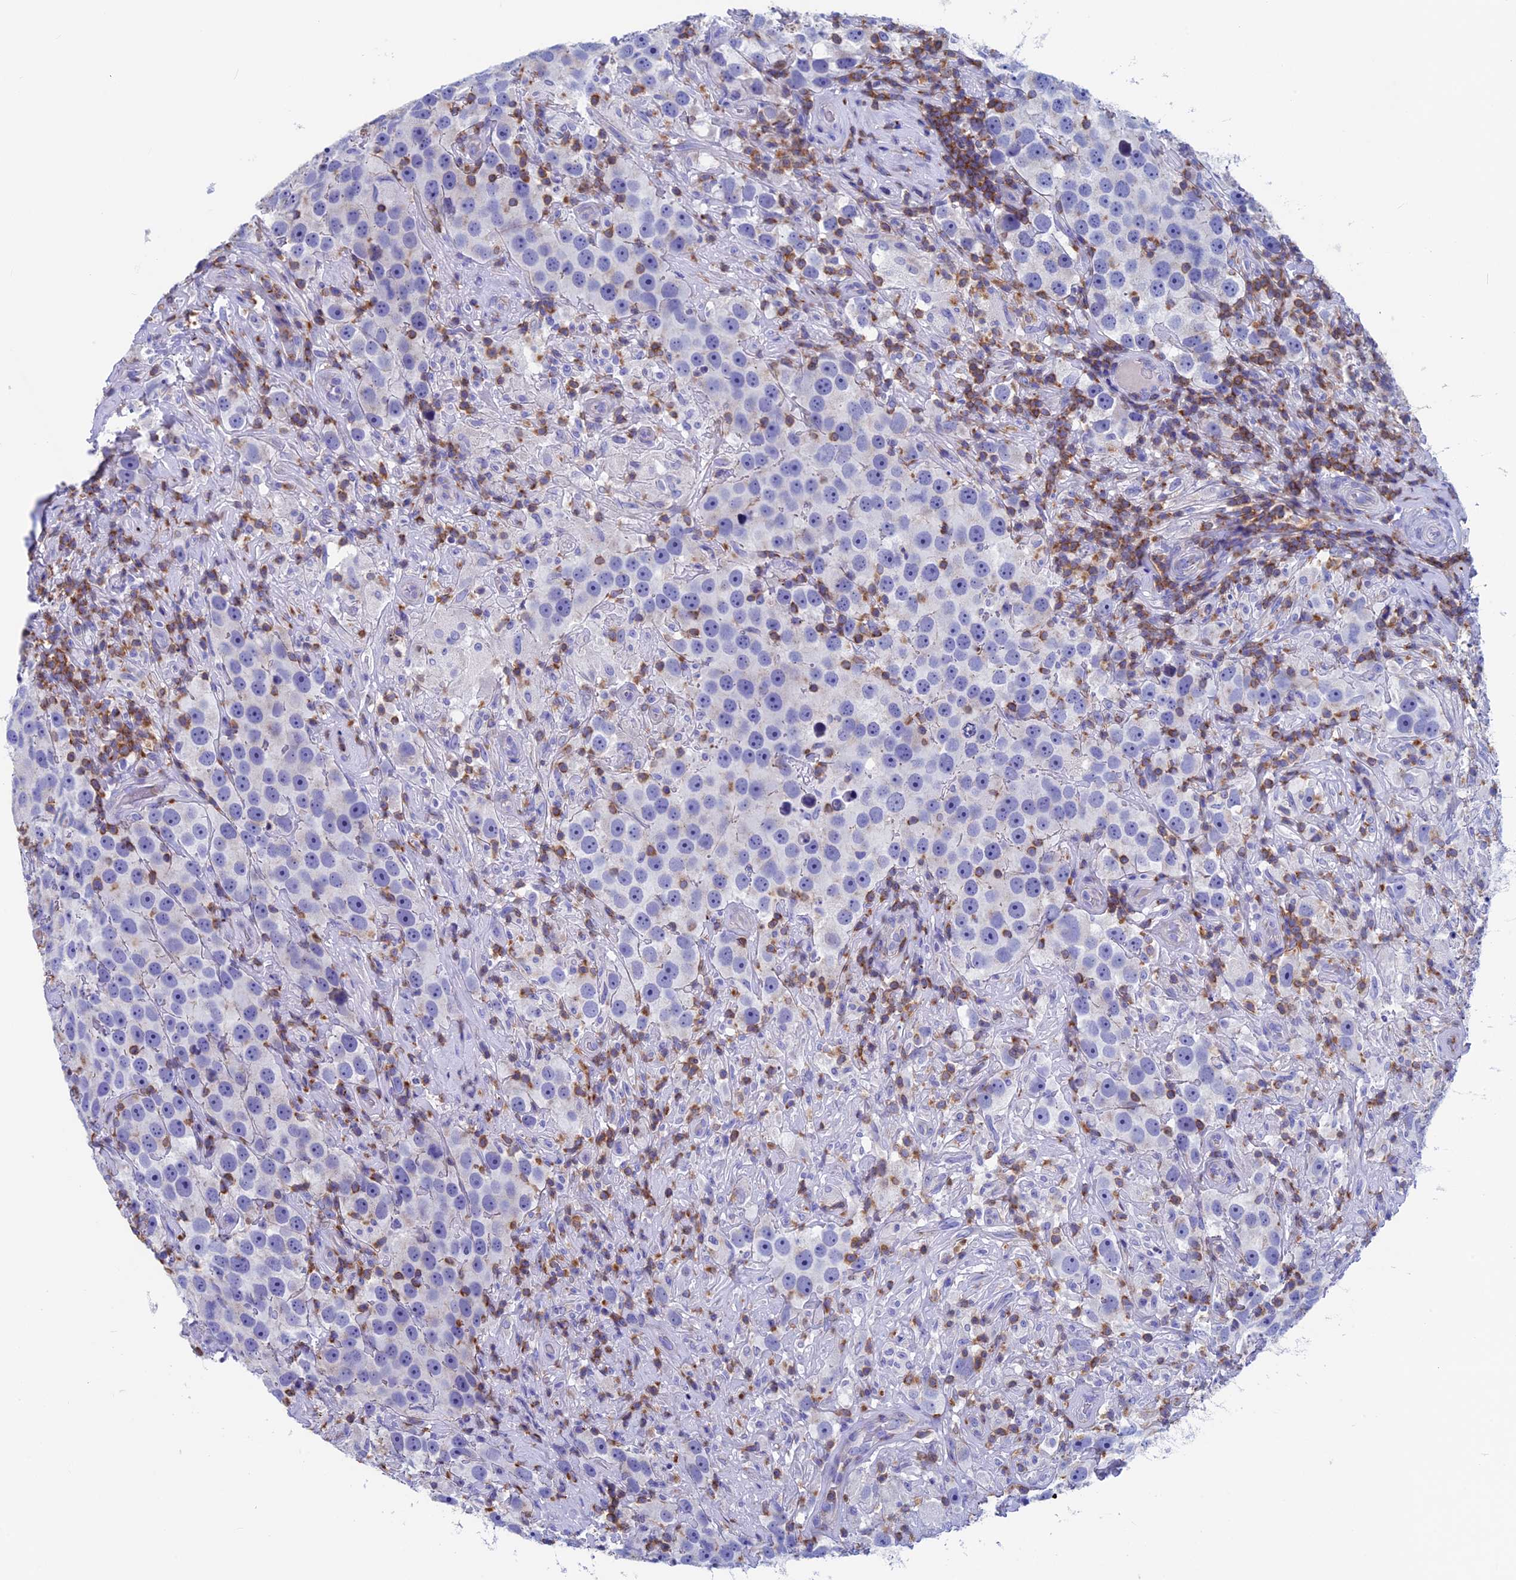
{"staining": {"intensity": "negative", "quantity": "none", "location": "none"}, "tissue": "testis cancer", "cell_type": "Tumor cells", "image_type": "cancer", "snomed": [{"axis": "morphology", "description": "Seminoma, NOS"}, {"axis": "topography", "description": "Testis"}], "caption": "High magnification brightfield microscopy of testis seminoma stained with DAB (brown) and counterstained with hematoxylin (blue): tumor cells show no significant positivity.", "gene": "SEPTIN1", "patient": {"sex": "male", "age": 49}}